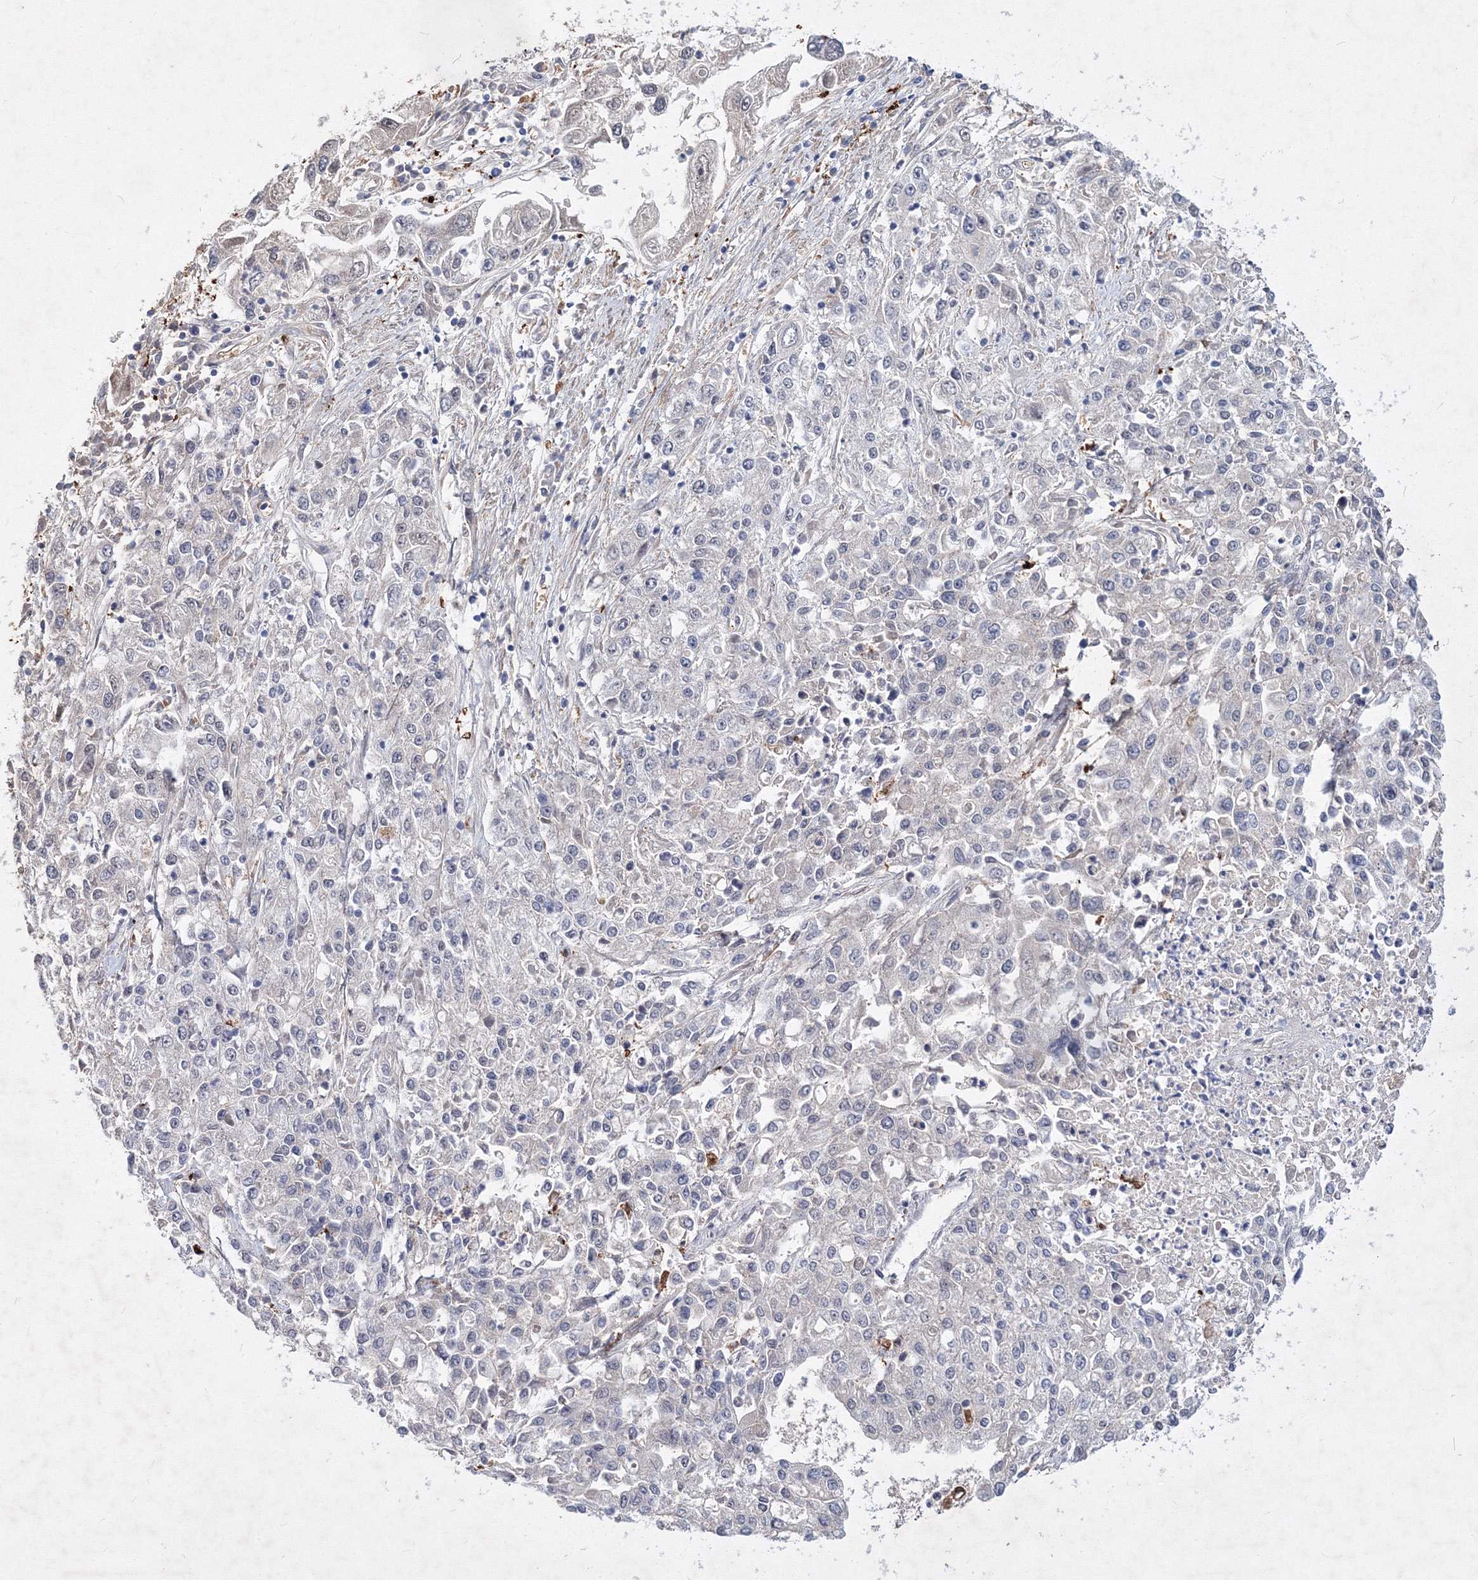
{"staining": {"intensity": "negative", "quantity": "none", "location": "none"}, "tissue": "endometrial cancer", "cell_type": "Tumor cells", "image_type": "cancer", "snomed": [{"axis": "morphology", "description": "Adenocarcinoma, NOS"}, {"axis": "topography", "description": "Endometrium"}], "caption": "Tumor cells are negative for brown protein staining in endometrial cancer.", "gene": "C11orf52", "patient": {"sex": "female", "age": 49}}